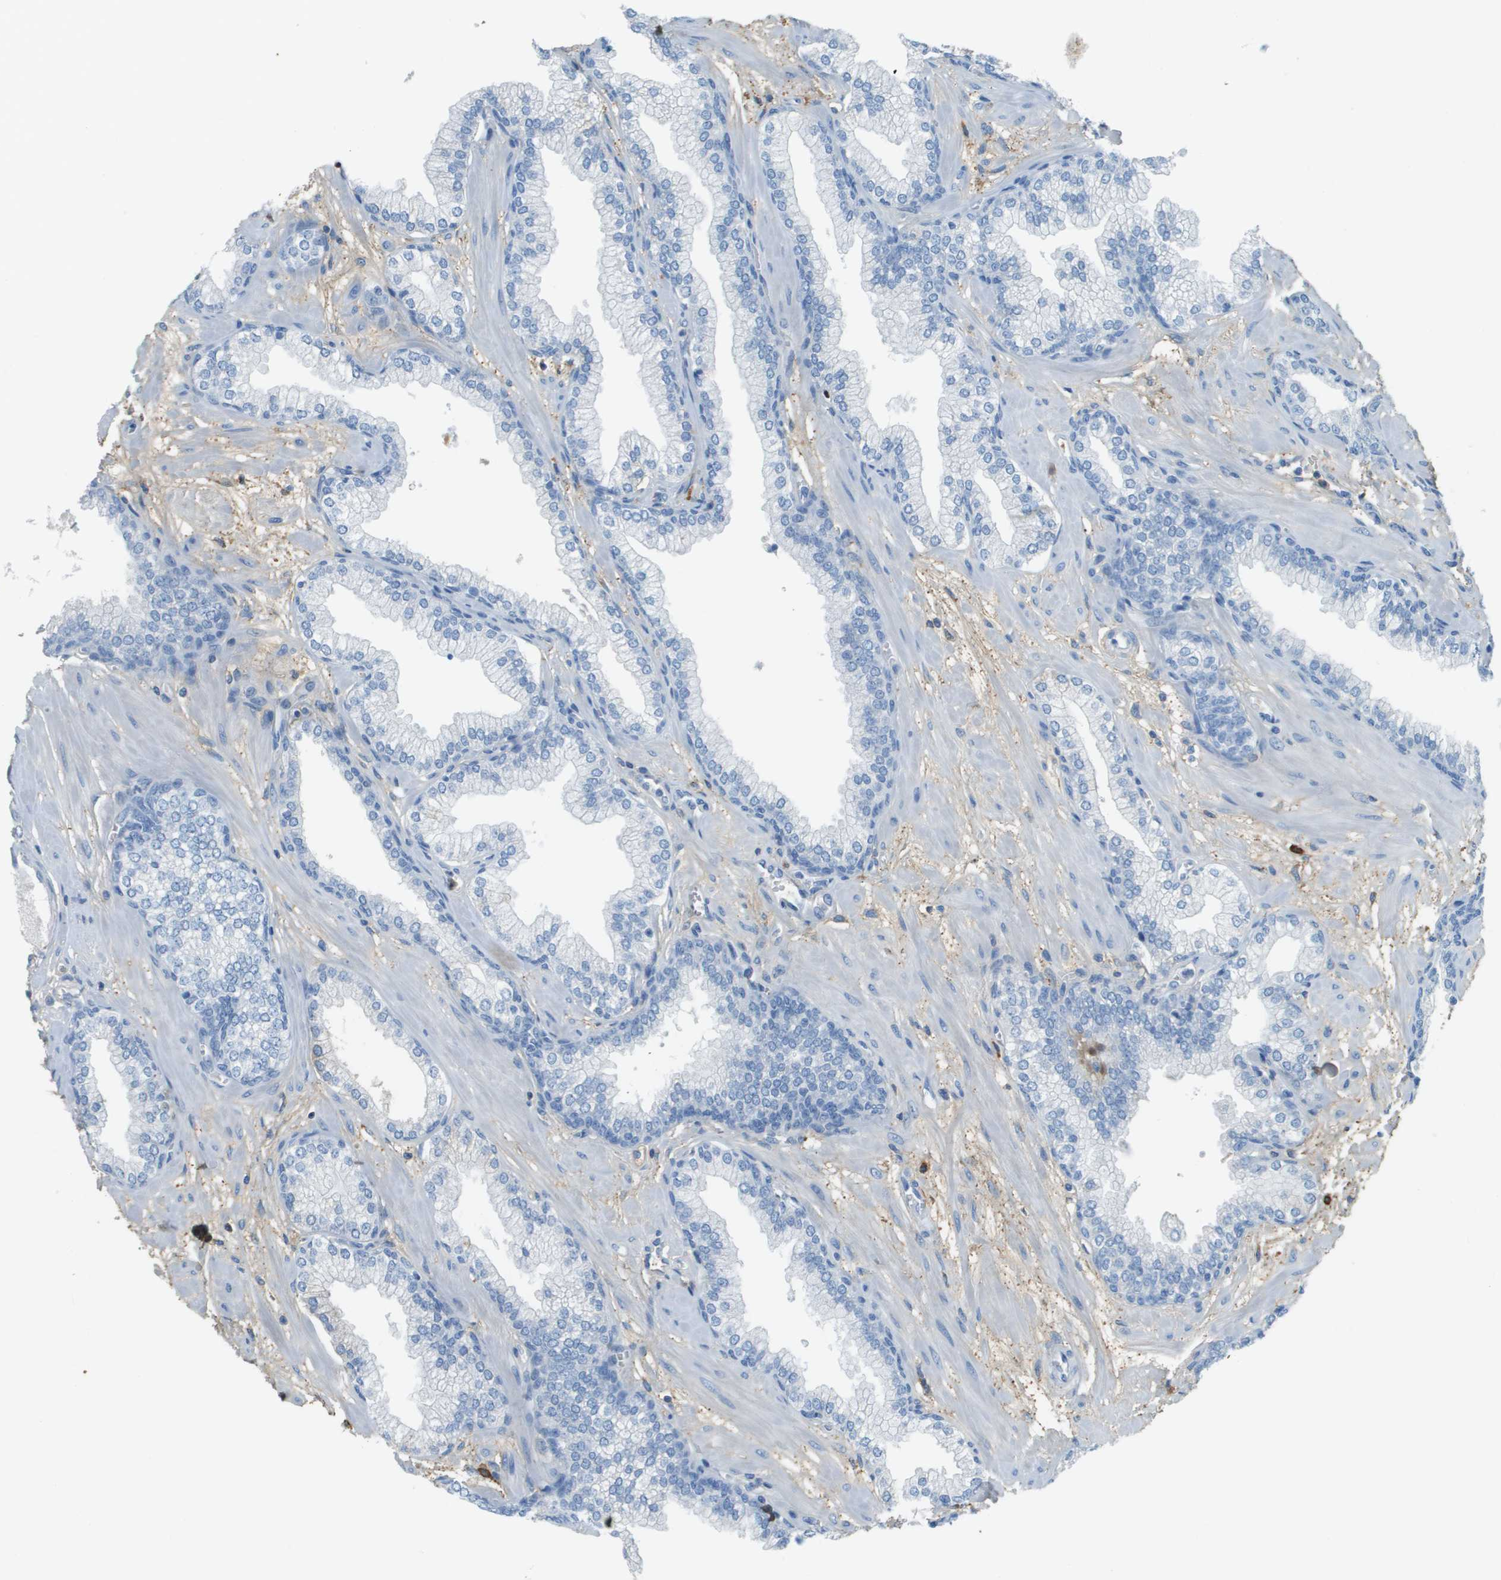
{"staining": {"intensity": "negative", "quantity": "none", "location": "none"}, "tissue": "prostate", "cell_type": "Glandular cells", "image_type": "normal", "snomed": [{"axis": "morphology", "description": "Normal tissue, NOS"}, {"axis": "morphology", "description": "Urothelial carcinoma, Low grade"}, {"axis": "topography", "description": "Urinary bladder"}, {"axis": "topography", "description": "Prostate"}], "caption": "DAB immunohistochemical staining of benign human prostate displays no significant expression in glandular cells. (DAB (3,3'-diaminobenzidine) IHC, high magnification).", "gene": "DCN", "patient": {"sex": "male", "age": 60}}